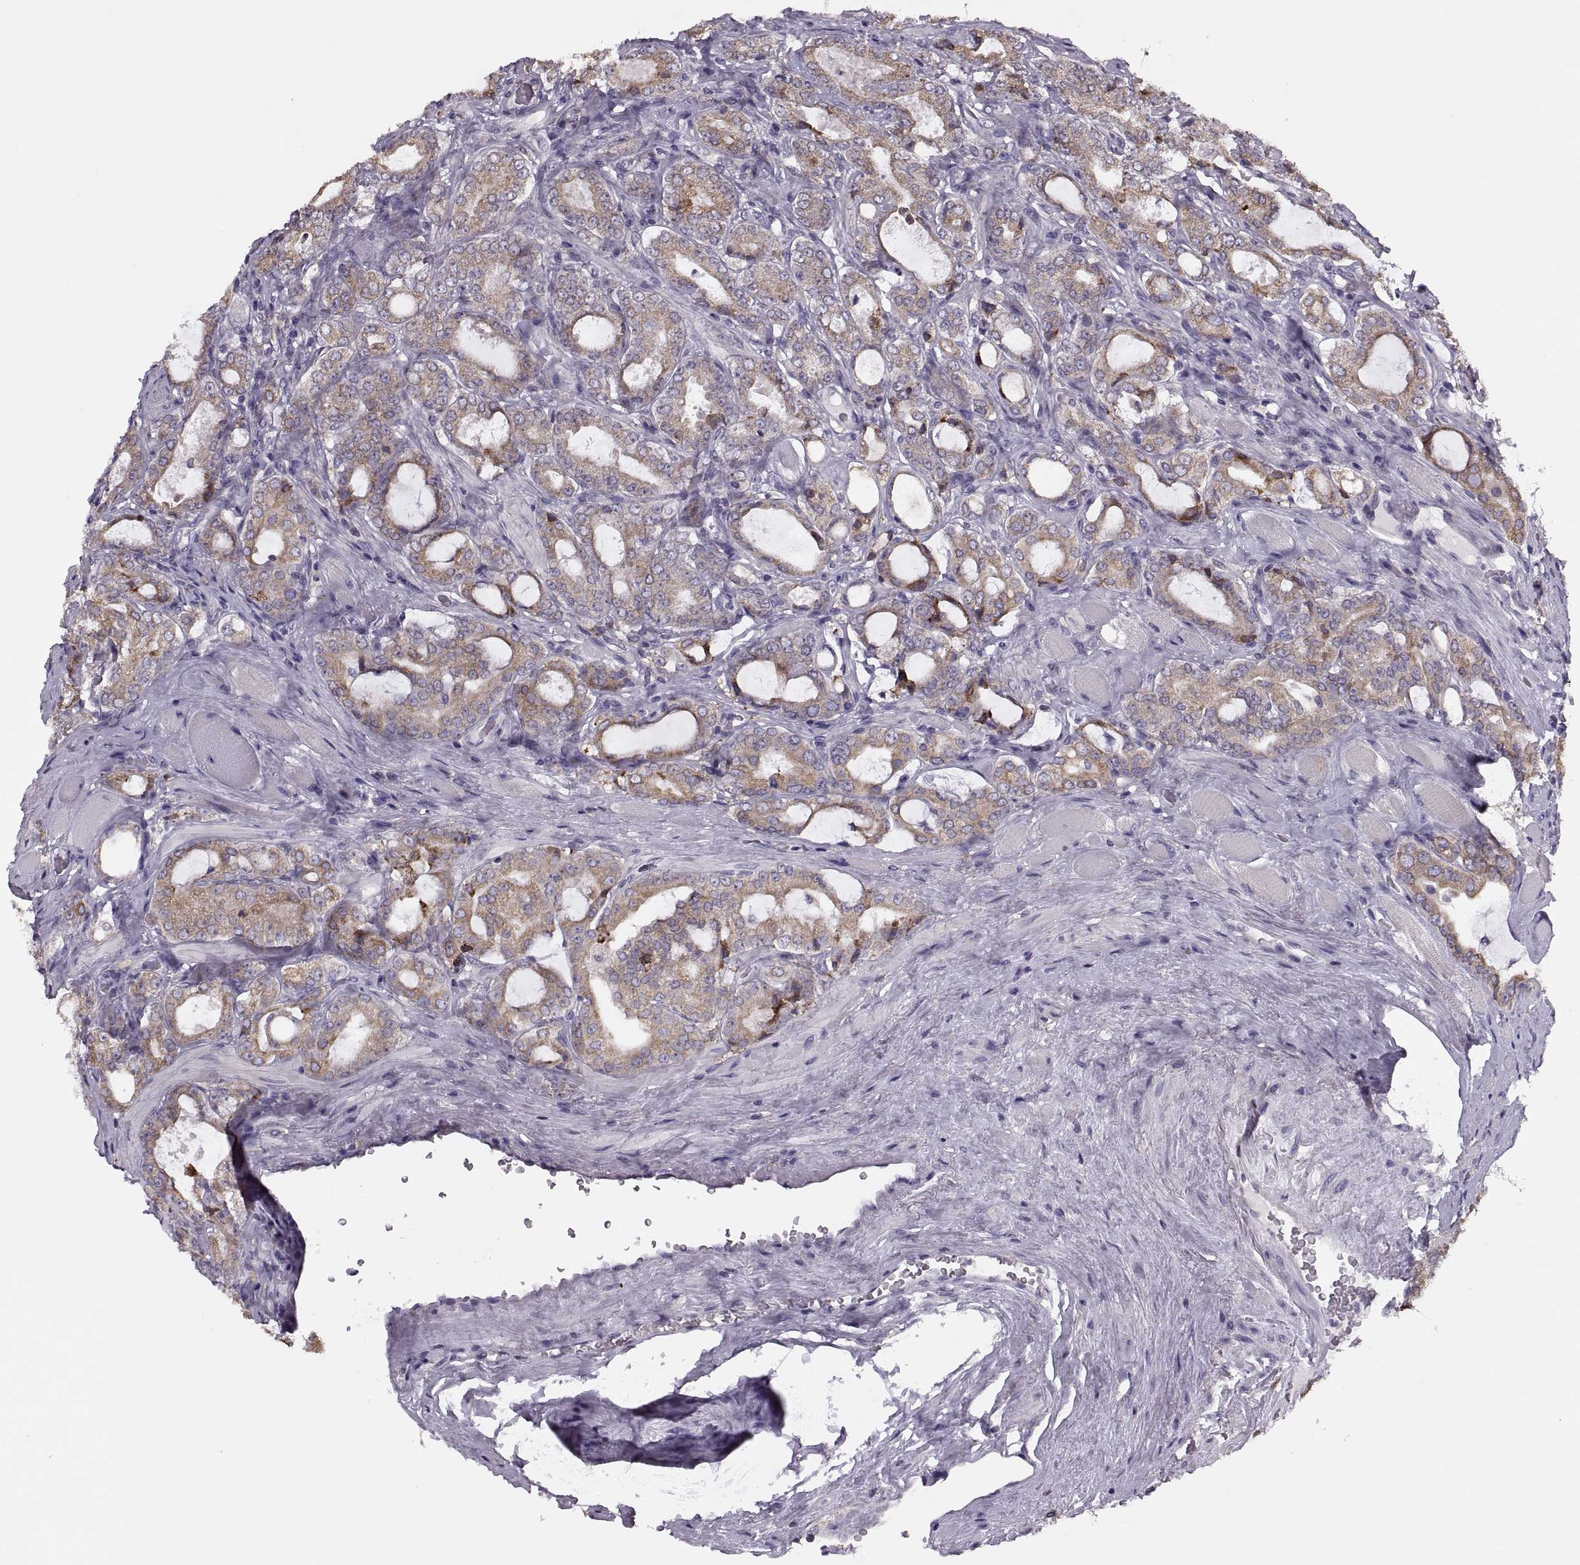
{"staining": {"intensity": "moderate", "quantity": "25%-75%", "location": "cytoplasmic/membranous"}, "tissue": "prostate cancer", "cell_type": "Tumor cells", "image_type": "cancer", "snomed": [{"axis": "morphology", "description": "Adenocarcinoma, NOS"}, {"axis": "topography", "description": "Prostate"}], "caption": "A high-resolution histopathology image shows immunohistochemistry staining of prostate adenocarcinoma, which demonstrates moderate cytoplasmic/membranous expression in about 25%-75% of tumor cells. (Stains: DAB in brown, nuclei in blue, Microscopy: brightfield microscopy at high magnification).", "gene": "LETM2", "patient": {"sex": "male", "age": 64}}